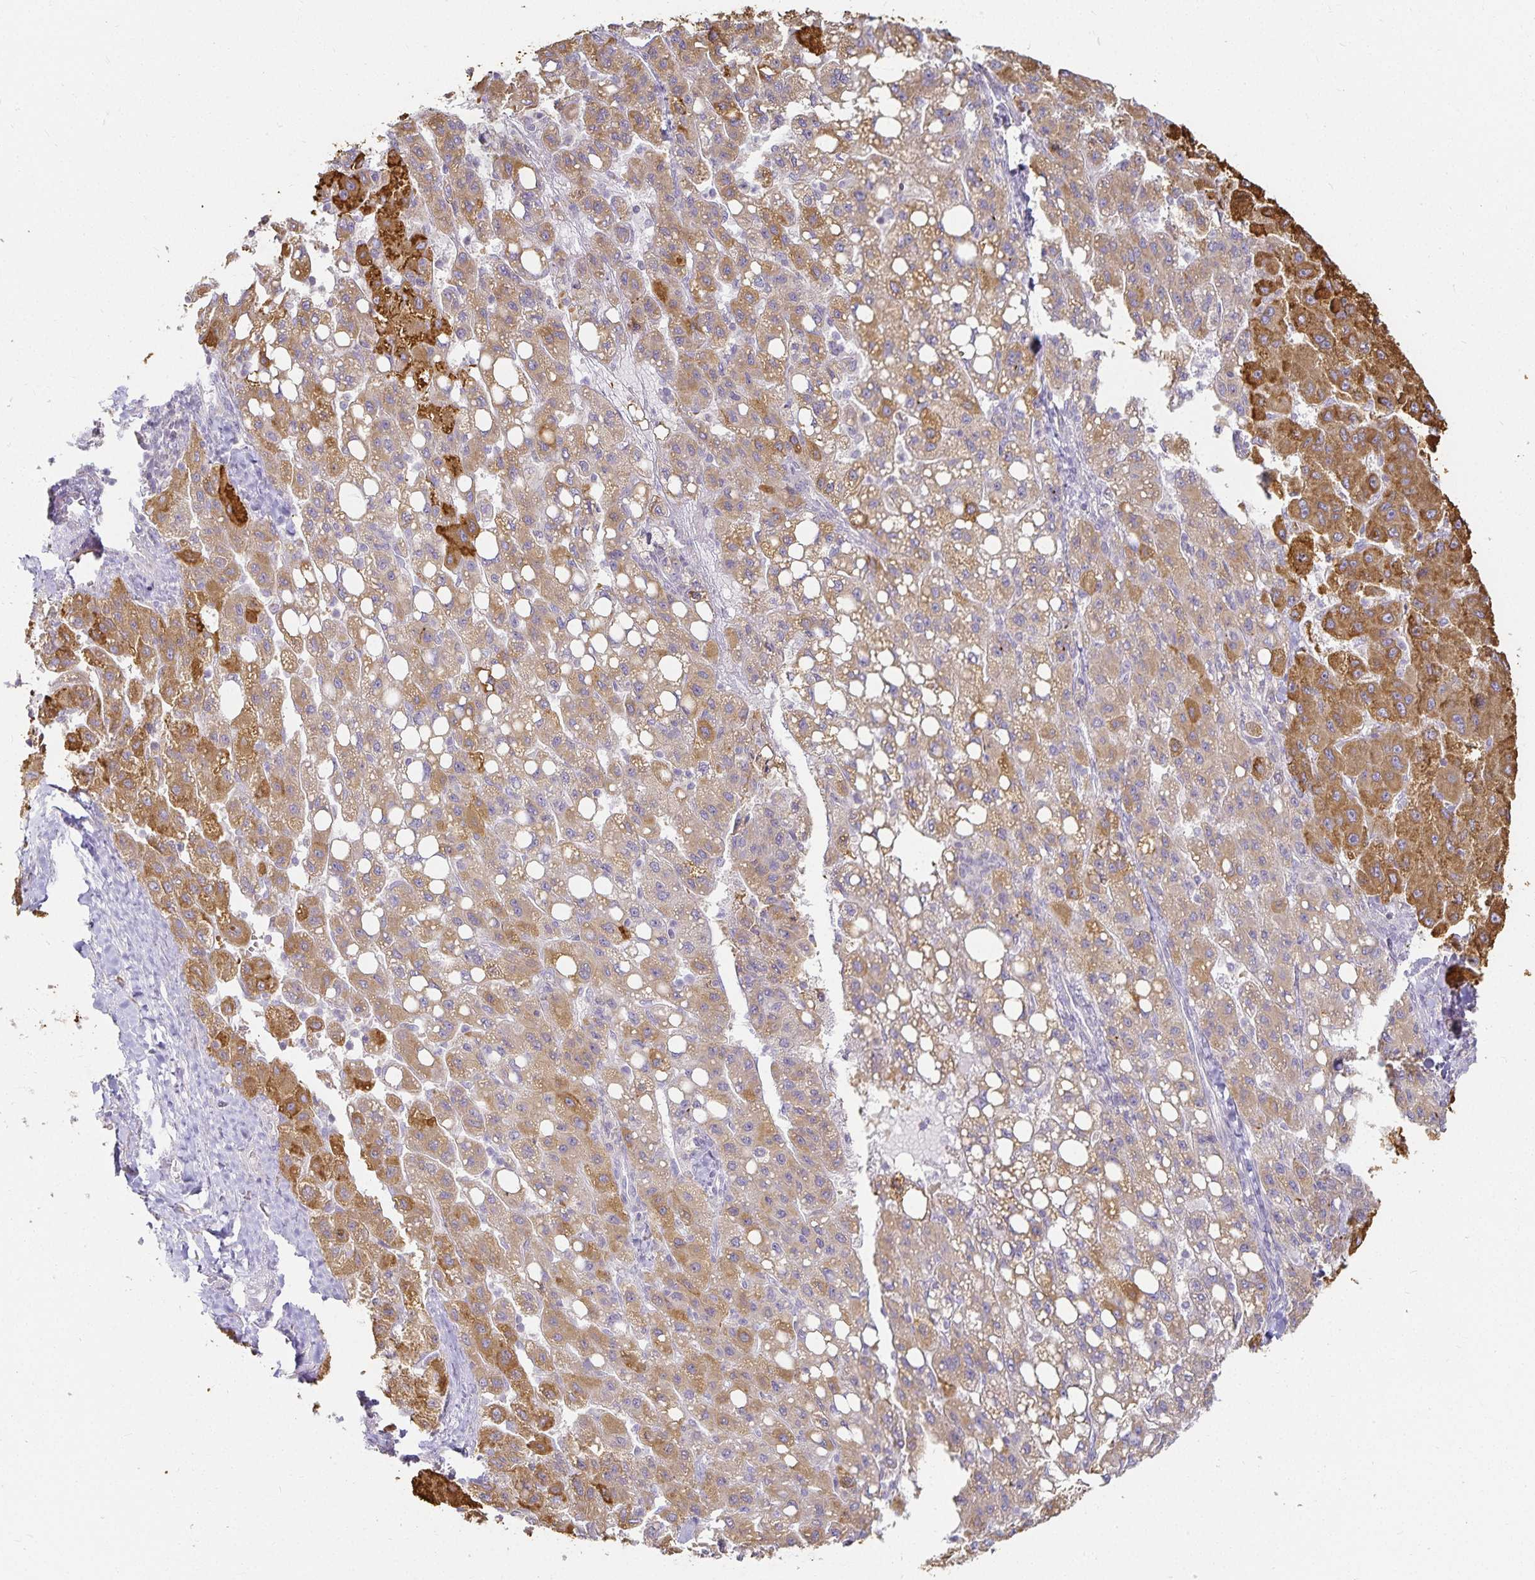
{"staining": {"intensity": "moderate", "quantity": ">75%", "location": "cytoplasmic/membranous"}, "tissue": "liver cancer", "cell_type": "Tumor cells", "image_type": "cancer", "snomed": [{"axis": "morphology", "description": "Carcinoma, Hepatocellular, NOS"}, {"axis": "topography", "description": "Liver"}], "caption": "Moderate cytoplasmic/membranous expression is present in about >75% of tumor cells in liver cancer.", "gene": "GP2", "patient": {"sex": "female", "age": 82}}